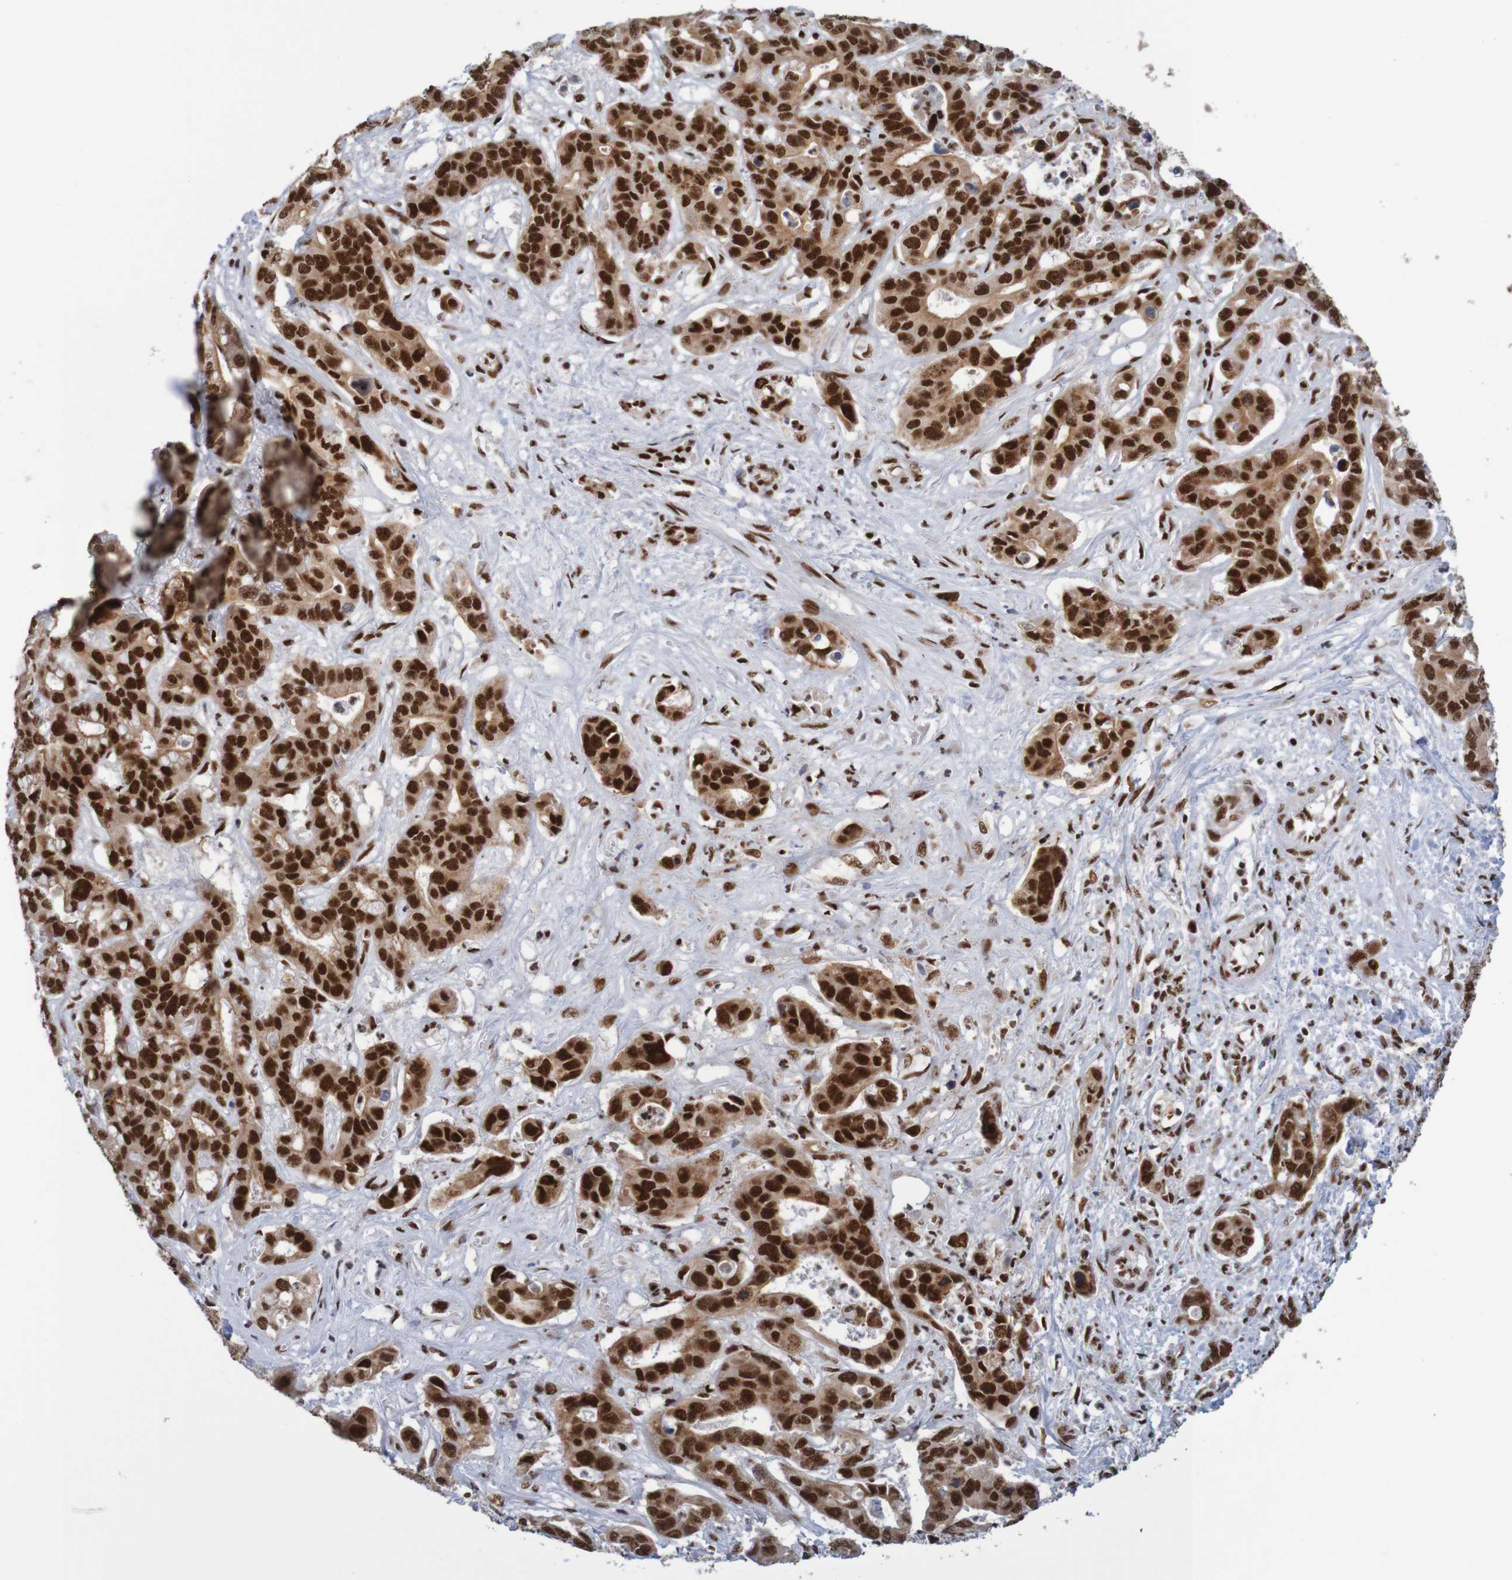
{"staining": {"intensity": "strong", "quantity": ">75%", "location": "nuclear"}, "tissue": "liver cancer", "cell_type": "Tumor cells", "image_type": "cancer", "snomed": [{"axis": "morphology", "description": "Cholangiocarcinoma"}, {"axis": "topography", "description": "Liver"}], "caption": "DAB (3,3'-diaminobenzidine) immunohistochemical staining of human liver cancer (cholangiocarcinoma) displays strong nuclear protein staining in about >75% of tumor cells. (DAB IHC, brown staining for protein, blue staining for nuclei).", "gene": "THRAP3", "patient": {"sex": "female", "age": 65}}